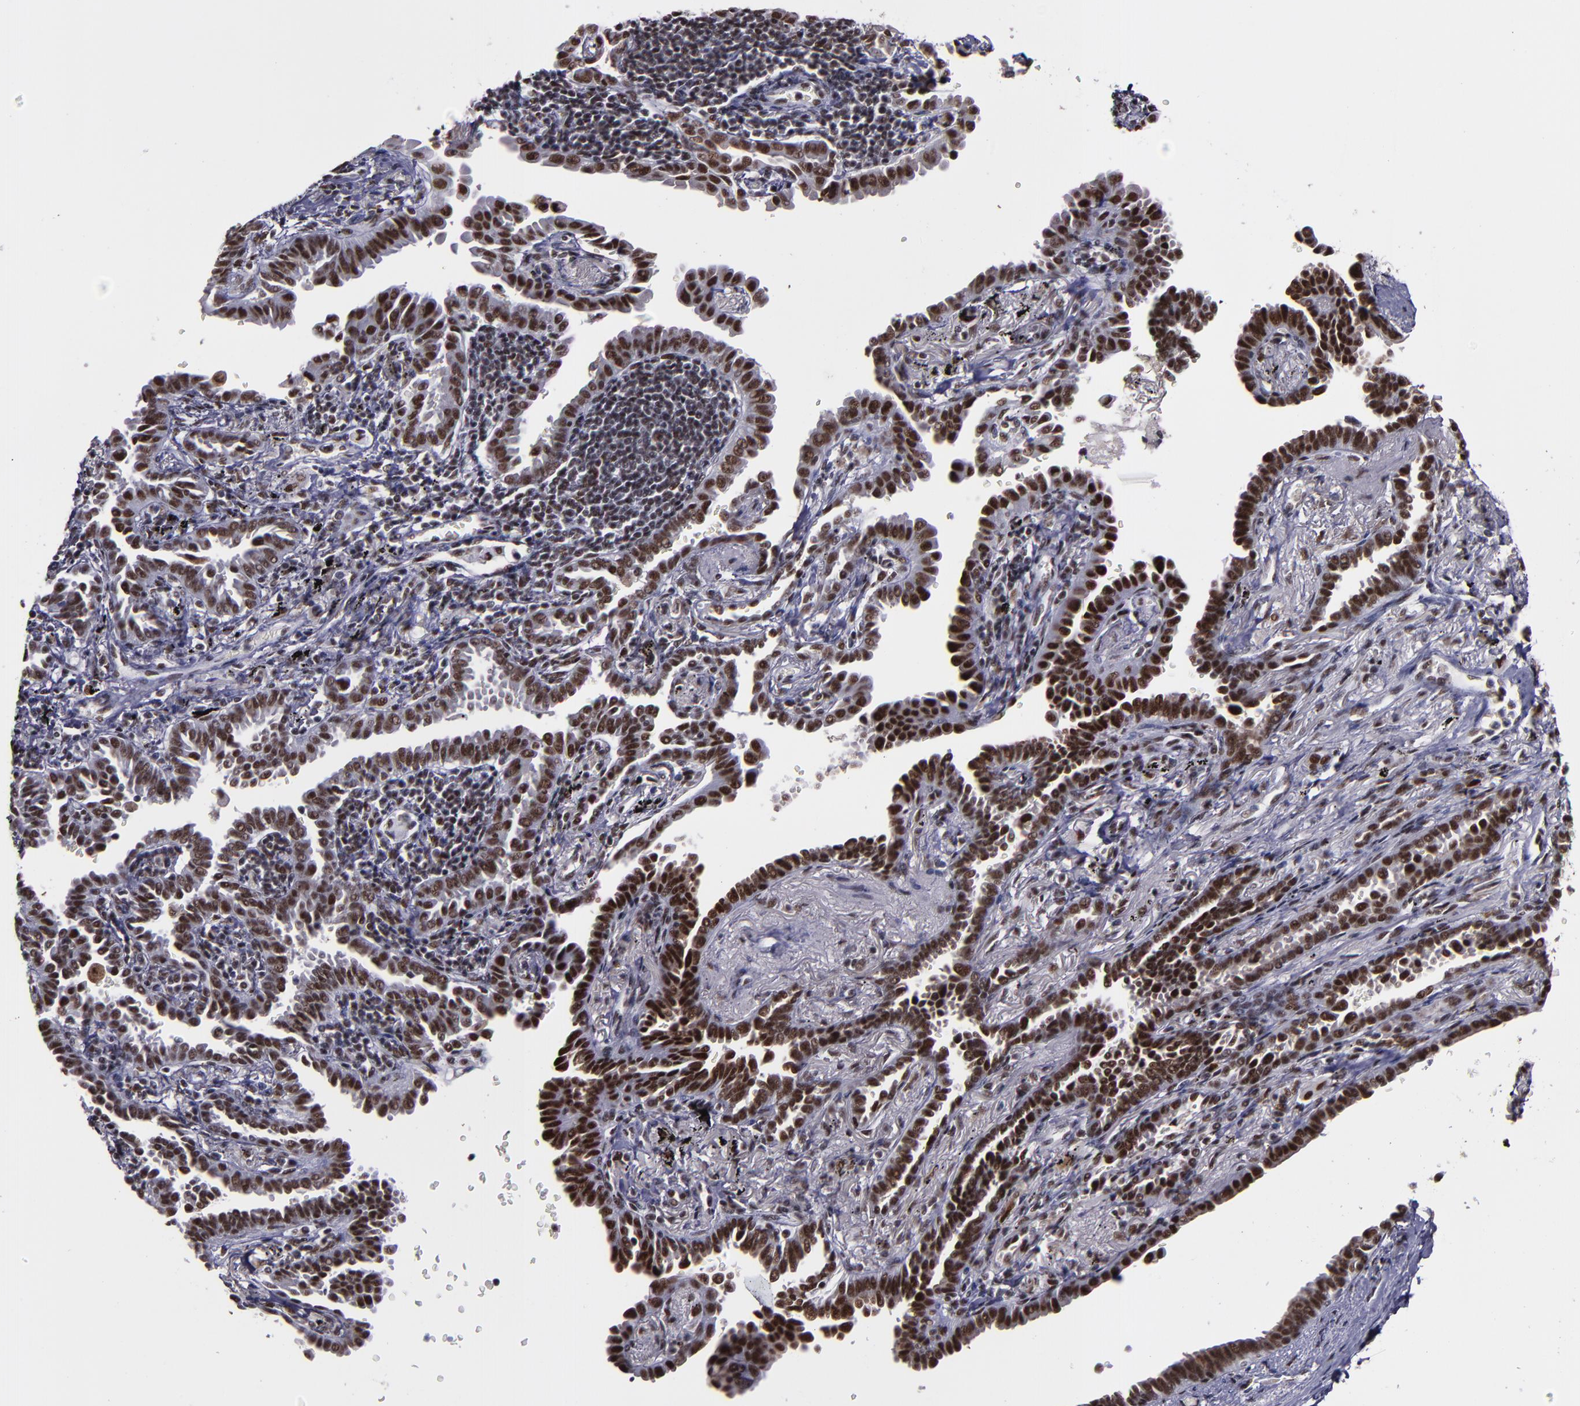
{"staining": {"intensity": "strong", "quantity": ">75%", "location": "nuclear"}, "tissue": "lung cancer", "cell_type": "Tumor cells", "image_type": "cancer", "snomed": [{"axis": "morphology", "description": "Adenocarcinoma, NOS"}, {"axis": "topography", "description": "Lung"}], "caption": "Immunohistochemical staining of human lung cancer exhibits high levels of strong nuclear expression in about >75% of tumor cells.", "gene": "PPP4R3A", "patient": {"sex": "female", "age": 64}}